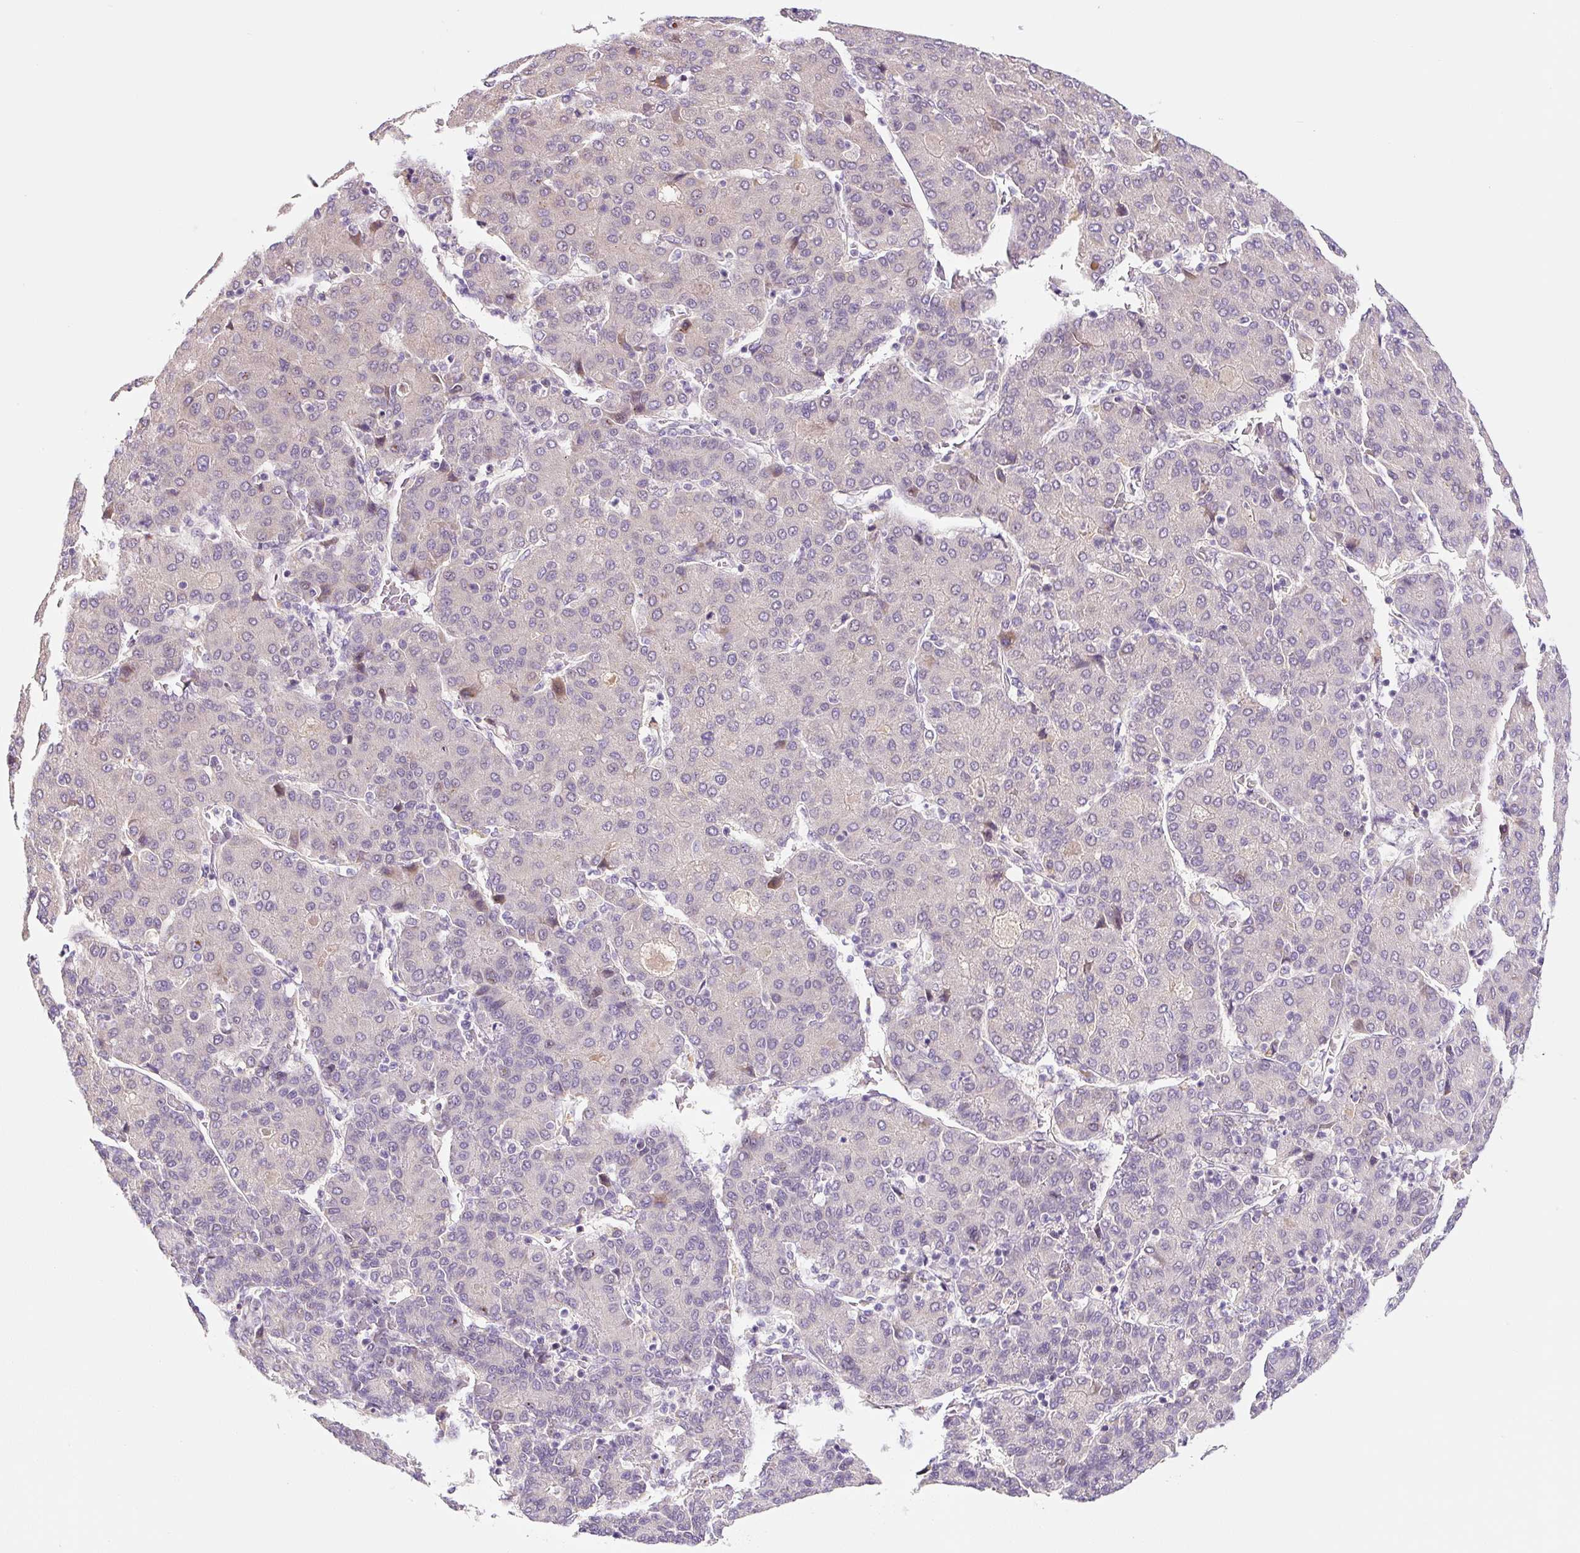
{"staining": {"intensity": "negative", "quantity": "none", "location": "none"}, "tissue": "liver cancer", "cell_type": "Tumor cells", "image_type": "cancer", "snomed": [{"axis": "morphology", "description": "Carcinoma, Hepatocellular, NOS"}, {"axis": "topography", "description": "Liver"}], "caption": "Immunohistochemistry (IHC) histopathology image of neoplastic tissue: hepatocellular carcinoma (liver) stained with DAB shows no significant protein staining in tumor cells. (Stains: DAB immunohistochemistry (IHC) with hematoxylin counter stain, Microscopy: brightfield microscopy at high magnification).", "gene": "PRKAA2", "patient": {"sex": "male", "age": 65}}